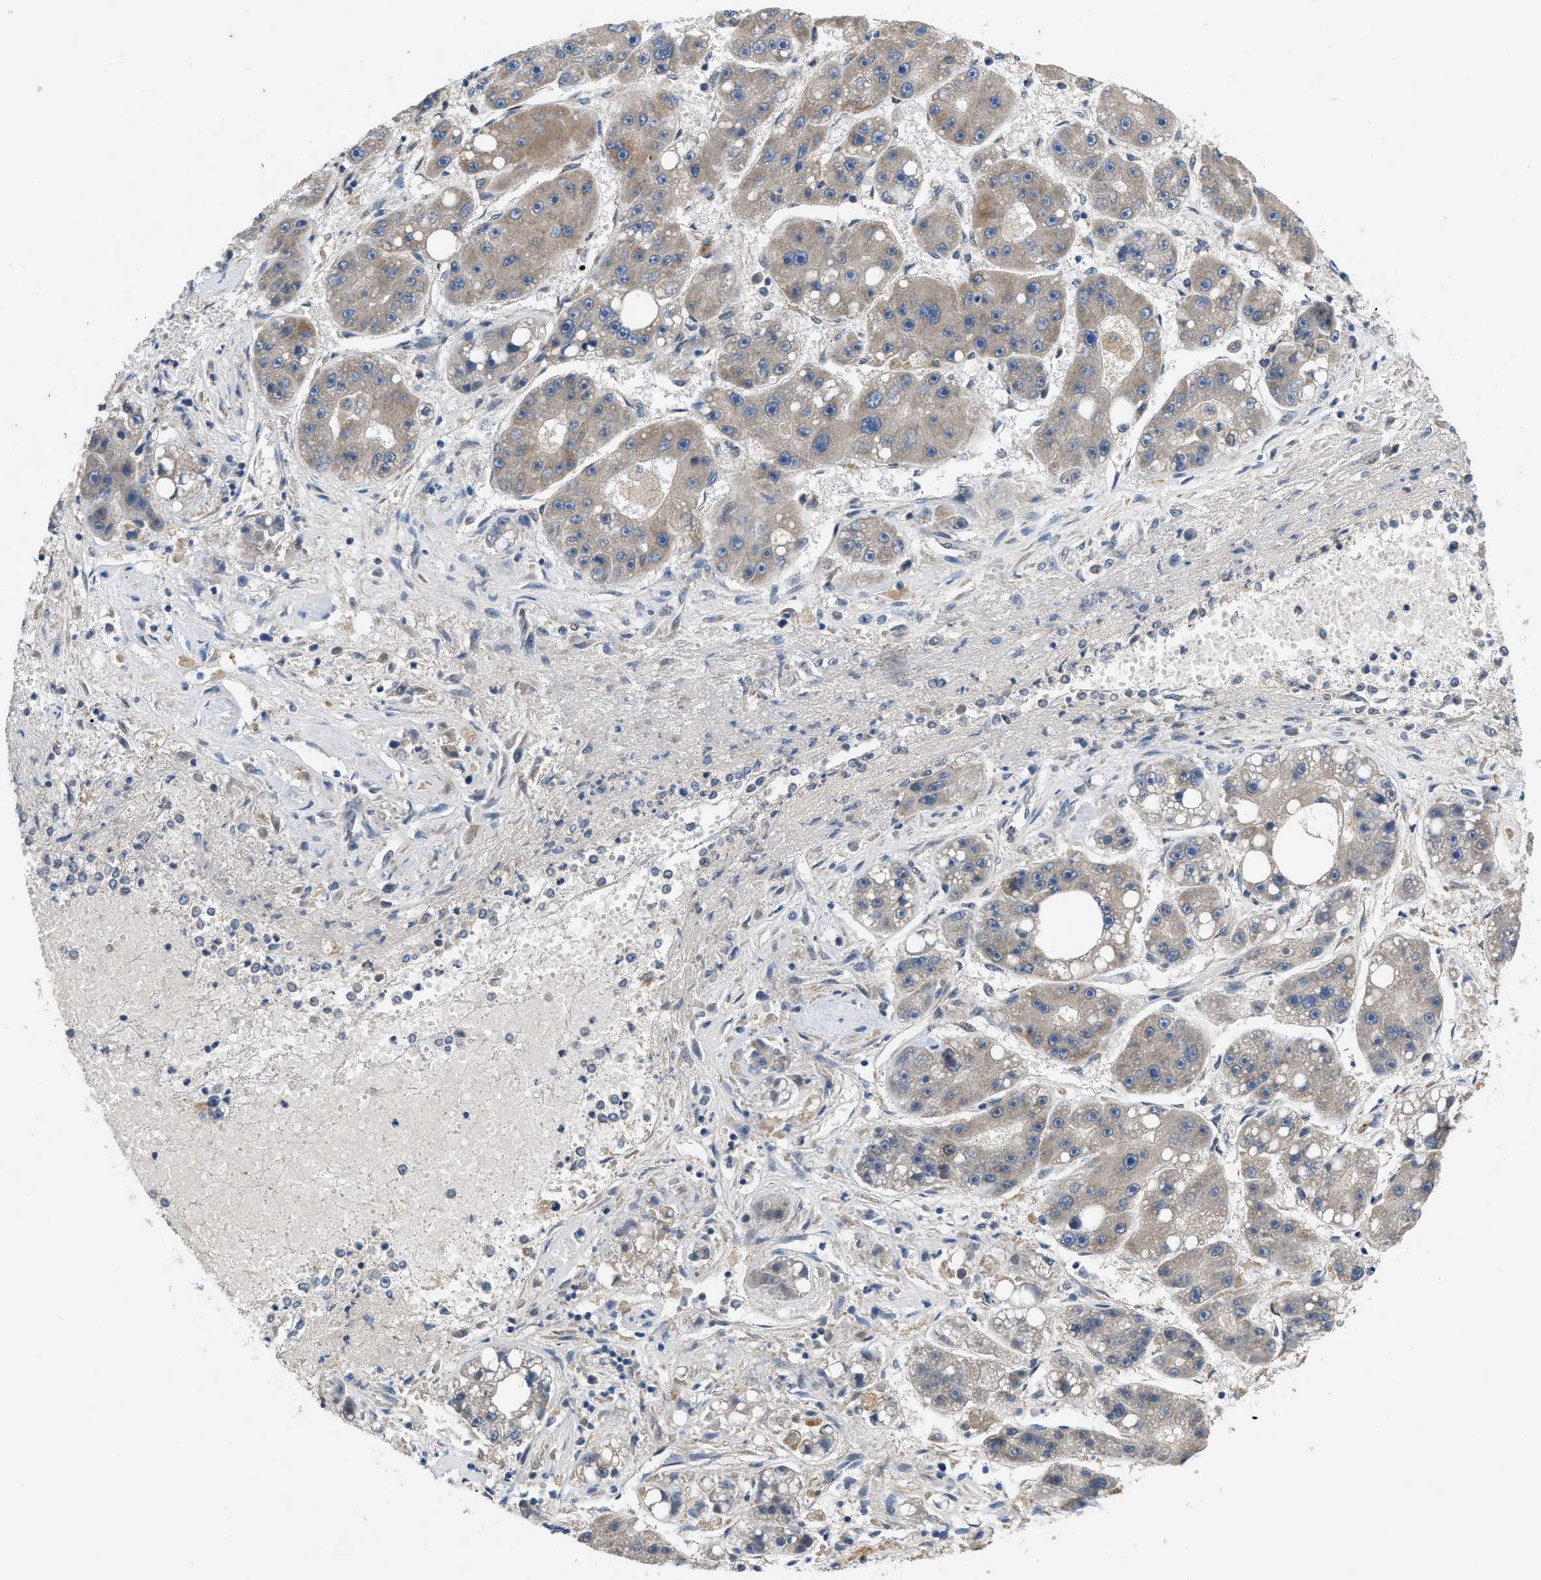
{"staining": {"intensity": "weak", "quantity": "25%-75%", "location": "cytoplasmic/membranous"}, "tissue": "liver cancer", "cell_type": "Tumor cells", "image_type": "cancer", "snomed": [{"axis": "morphology", "description": "Carcinoma, Hepatocellular, NOS"}, {"axis": "topography", "description": "Liver"}], "caption": "Immunohistochemical staining of human liver hepatocellular carcinoma reveals low levels of weak cytoplasmic/membranous positivity in about 25%-75% of tumor cells. The protein is shown in brown color, while the nuclei are stained blue.", "gene": "PNKD", "patient": {"sex": "female", "age": 61}}